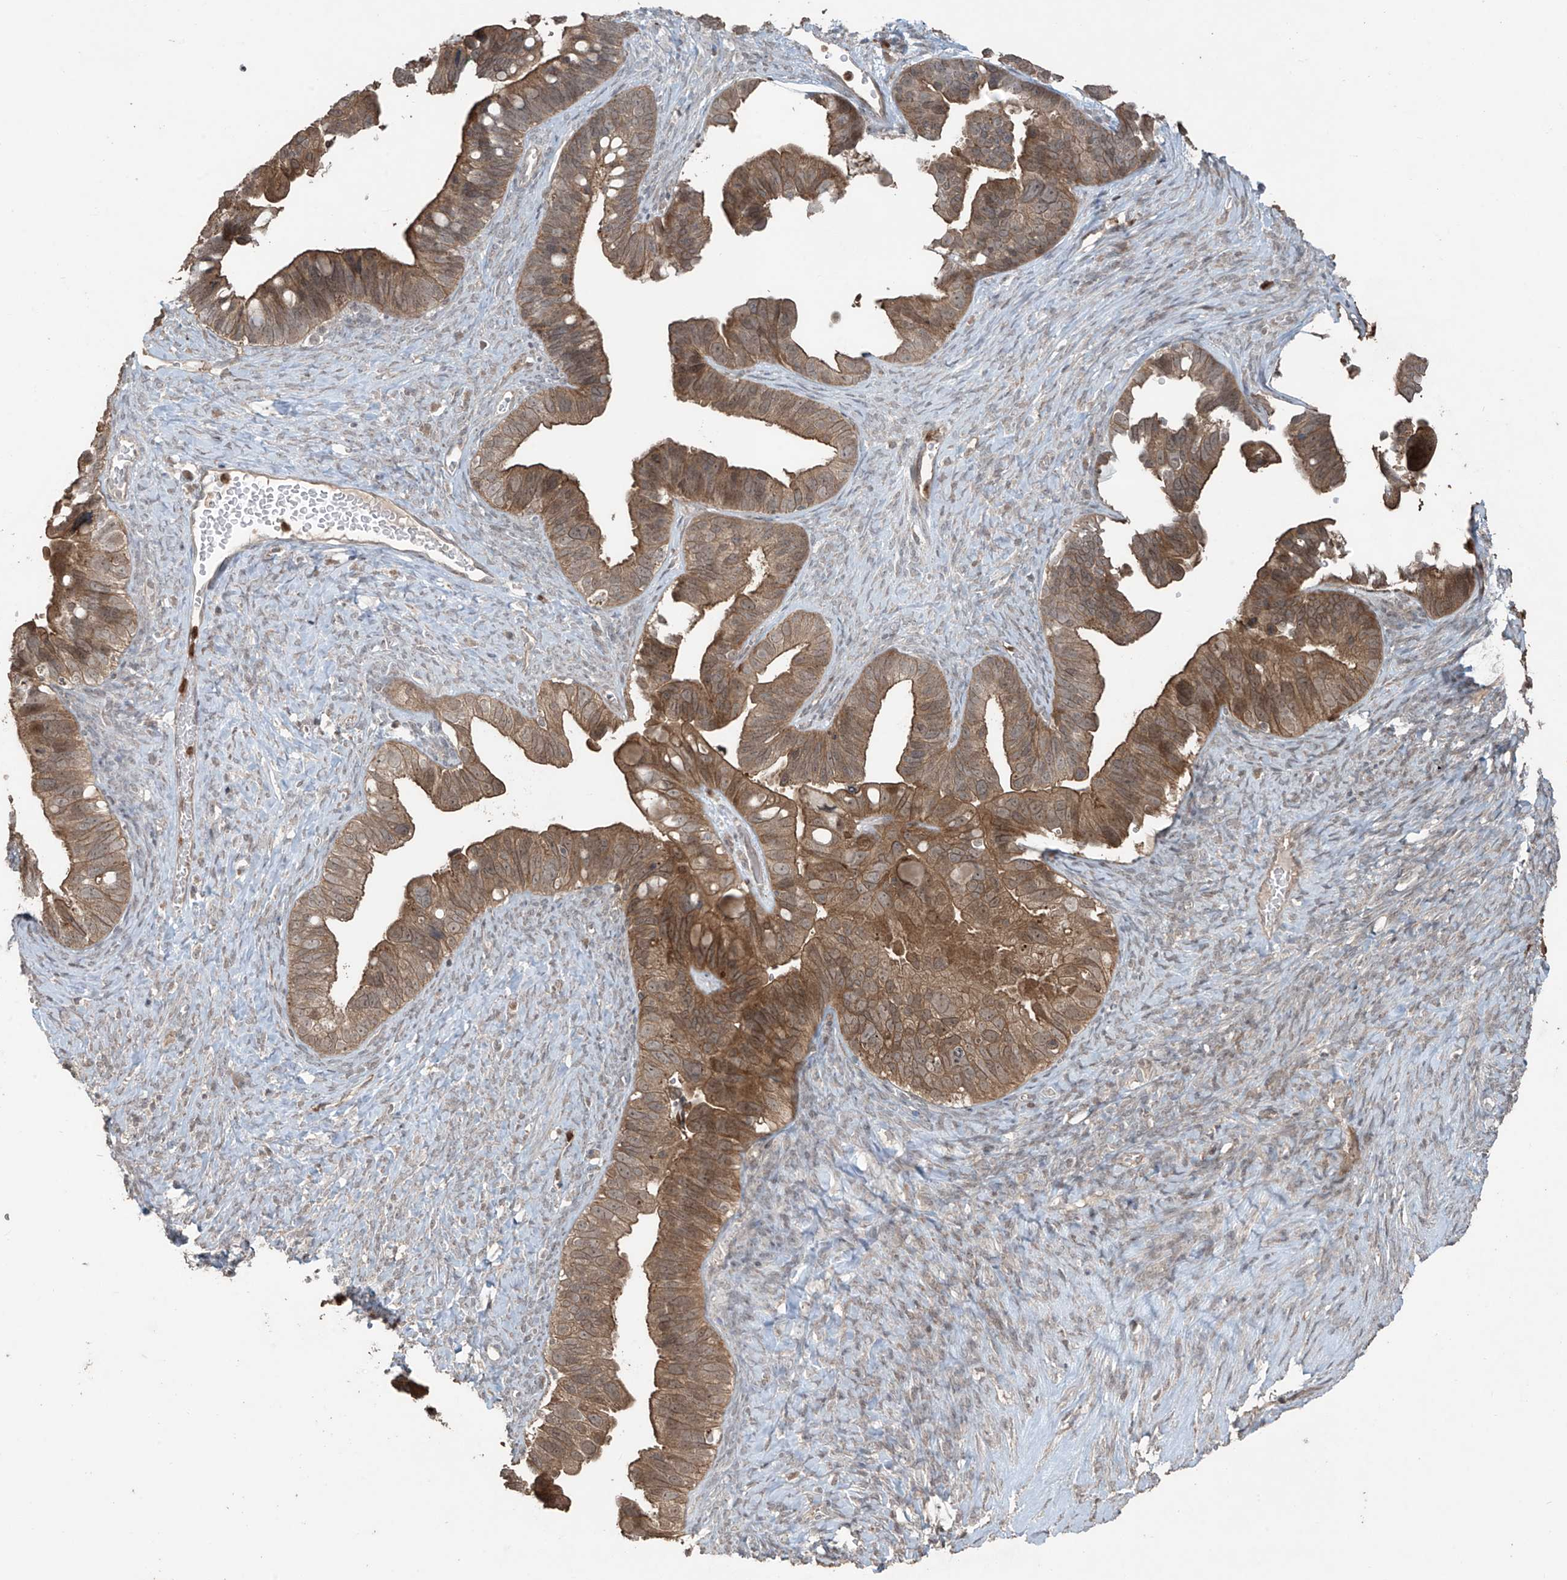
{"staining": {"intensity": "moderate", "quantity": ">75%", "location": "cytoplasmic/membranous"}, "tissue": "ovarian cancer", "cell_type": "Tumor cells", "image_type": "cancer", "snomed": [{"axis": "morphology", "description": "Cystadenocarcinoma, serous, NOS"}, {"axis": "topography", "description": "Ovary"}], "caption": "Immunohistochemistry of serous cystadenocarcinoma (ovarian) shows medium levels of moderate cytoplasmic/membranous staining in about >75% of tumor cells.", "gene": "PGPEP1", "patient": {"sex": "female", "age": 56}}